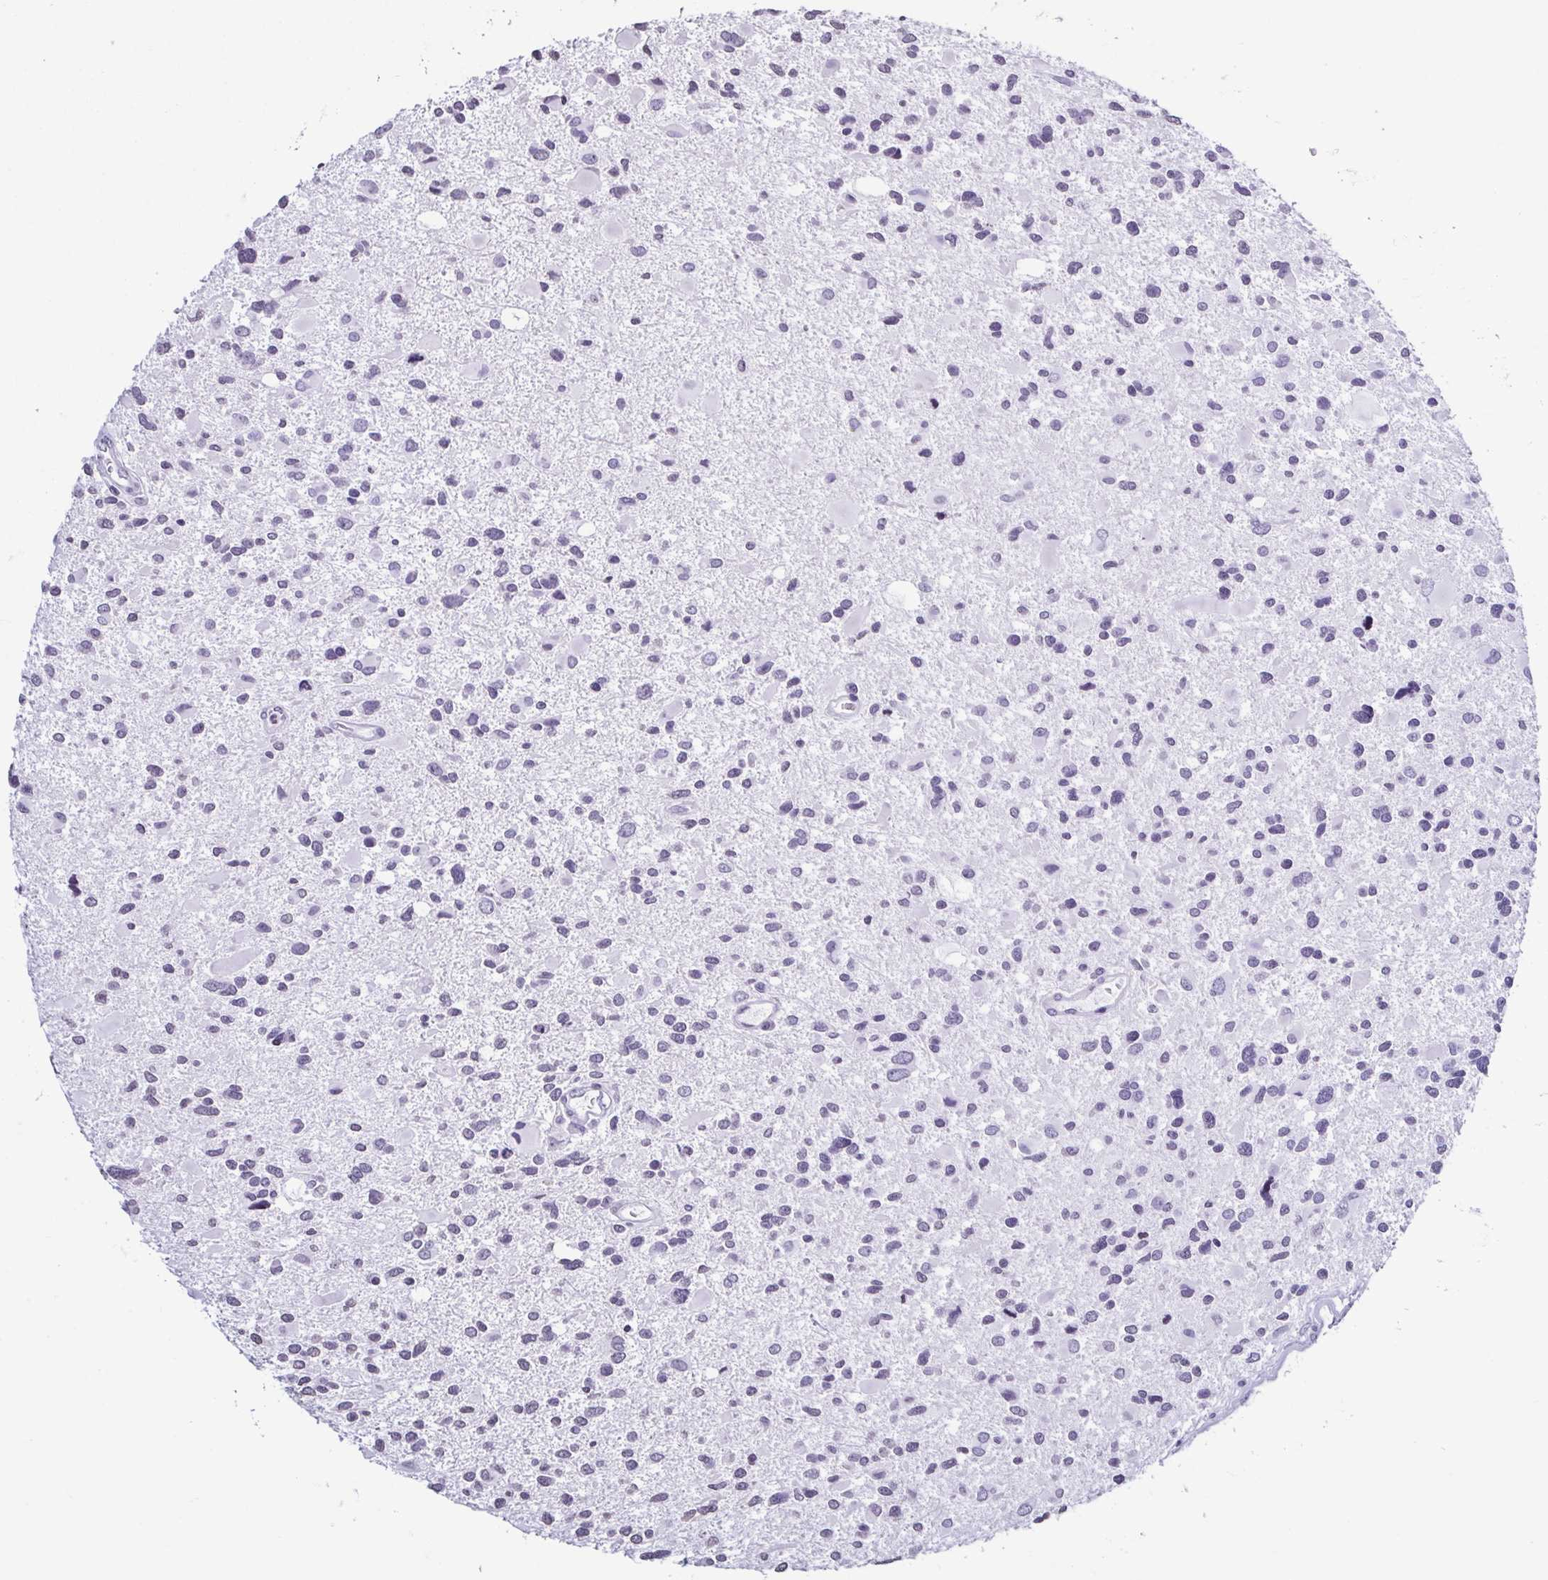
{"staining": {"intensity": "negative", "quantity": "none", "location": "none"}, "tissue": "glioma", "cell_type": "Tumor cells", "image_type": "cancer", "snomed": [{"axis": "morphology", "description": "Glioma, malignant, Low grade"}, {"axis": "topography", "description": "Brain"}], "caption": "This is an IHC photomicrograph of human glioma. There is no positivity in tumor cells.", "gene": "VCY1B", "patient": {"sex": "female", "age": 32}}